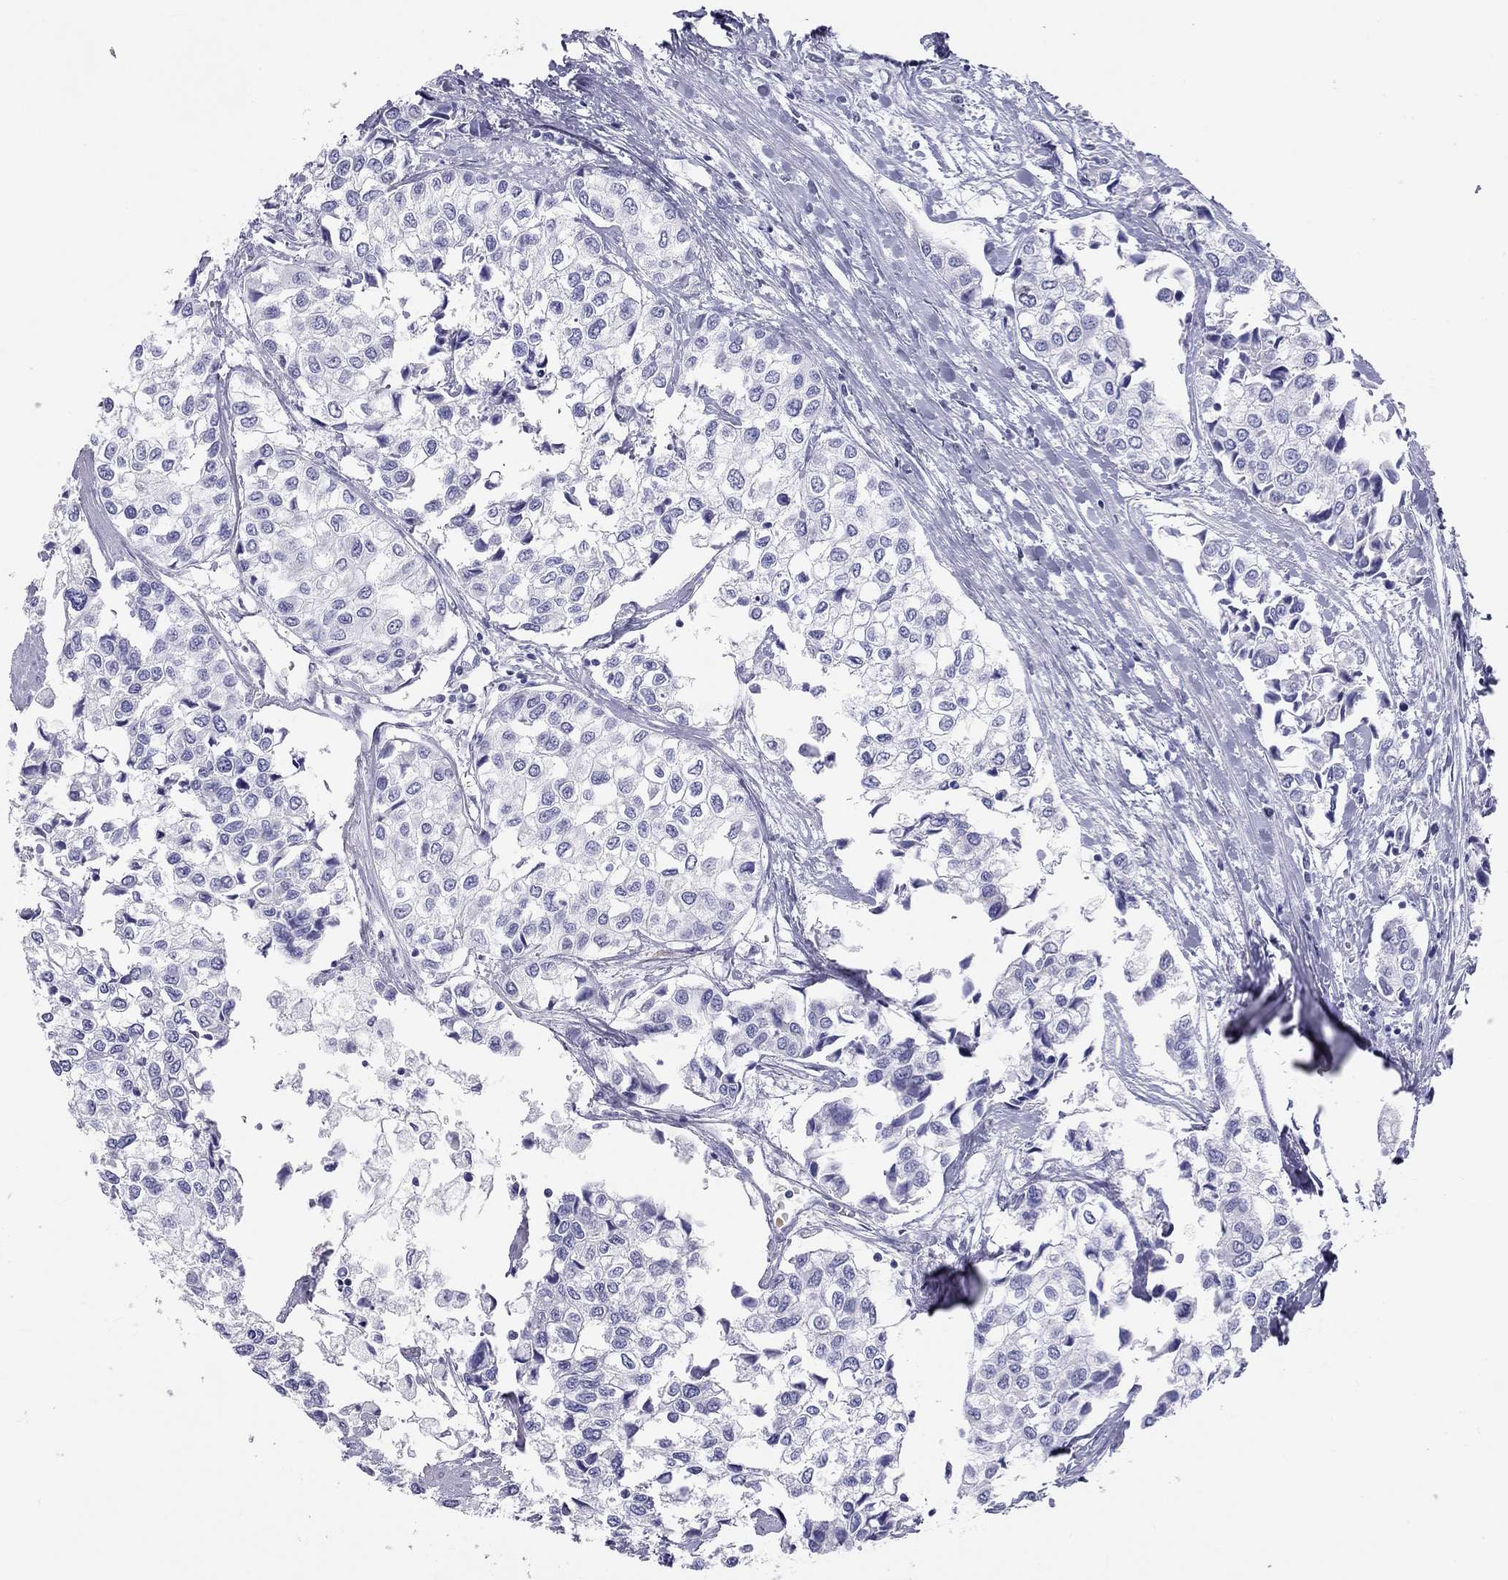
{"staining": {"intensity": "negative", "quantity": "none", "location": "none"}, "tissue": "urothelial cancer", "cell_type": "Tumor cells", "image_type": "cancer", "snomed": [{"axis": "morphology", "description": "Urothelial carcinoma, High grade"}, {"axis": "topography", "description": "Urinary bladder"}], "caption": "IHC of human high-grade urothelial carcinoma shows no staining in tumor cells.", "gene": "DPY19L2", "patient": {"sex": "male", "age": 73}}